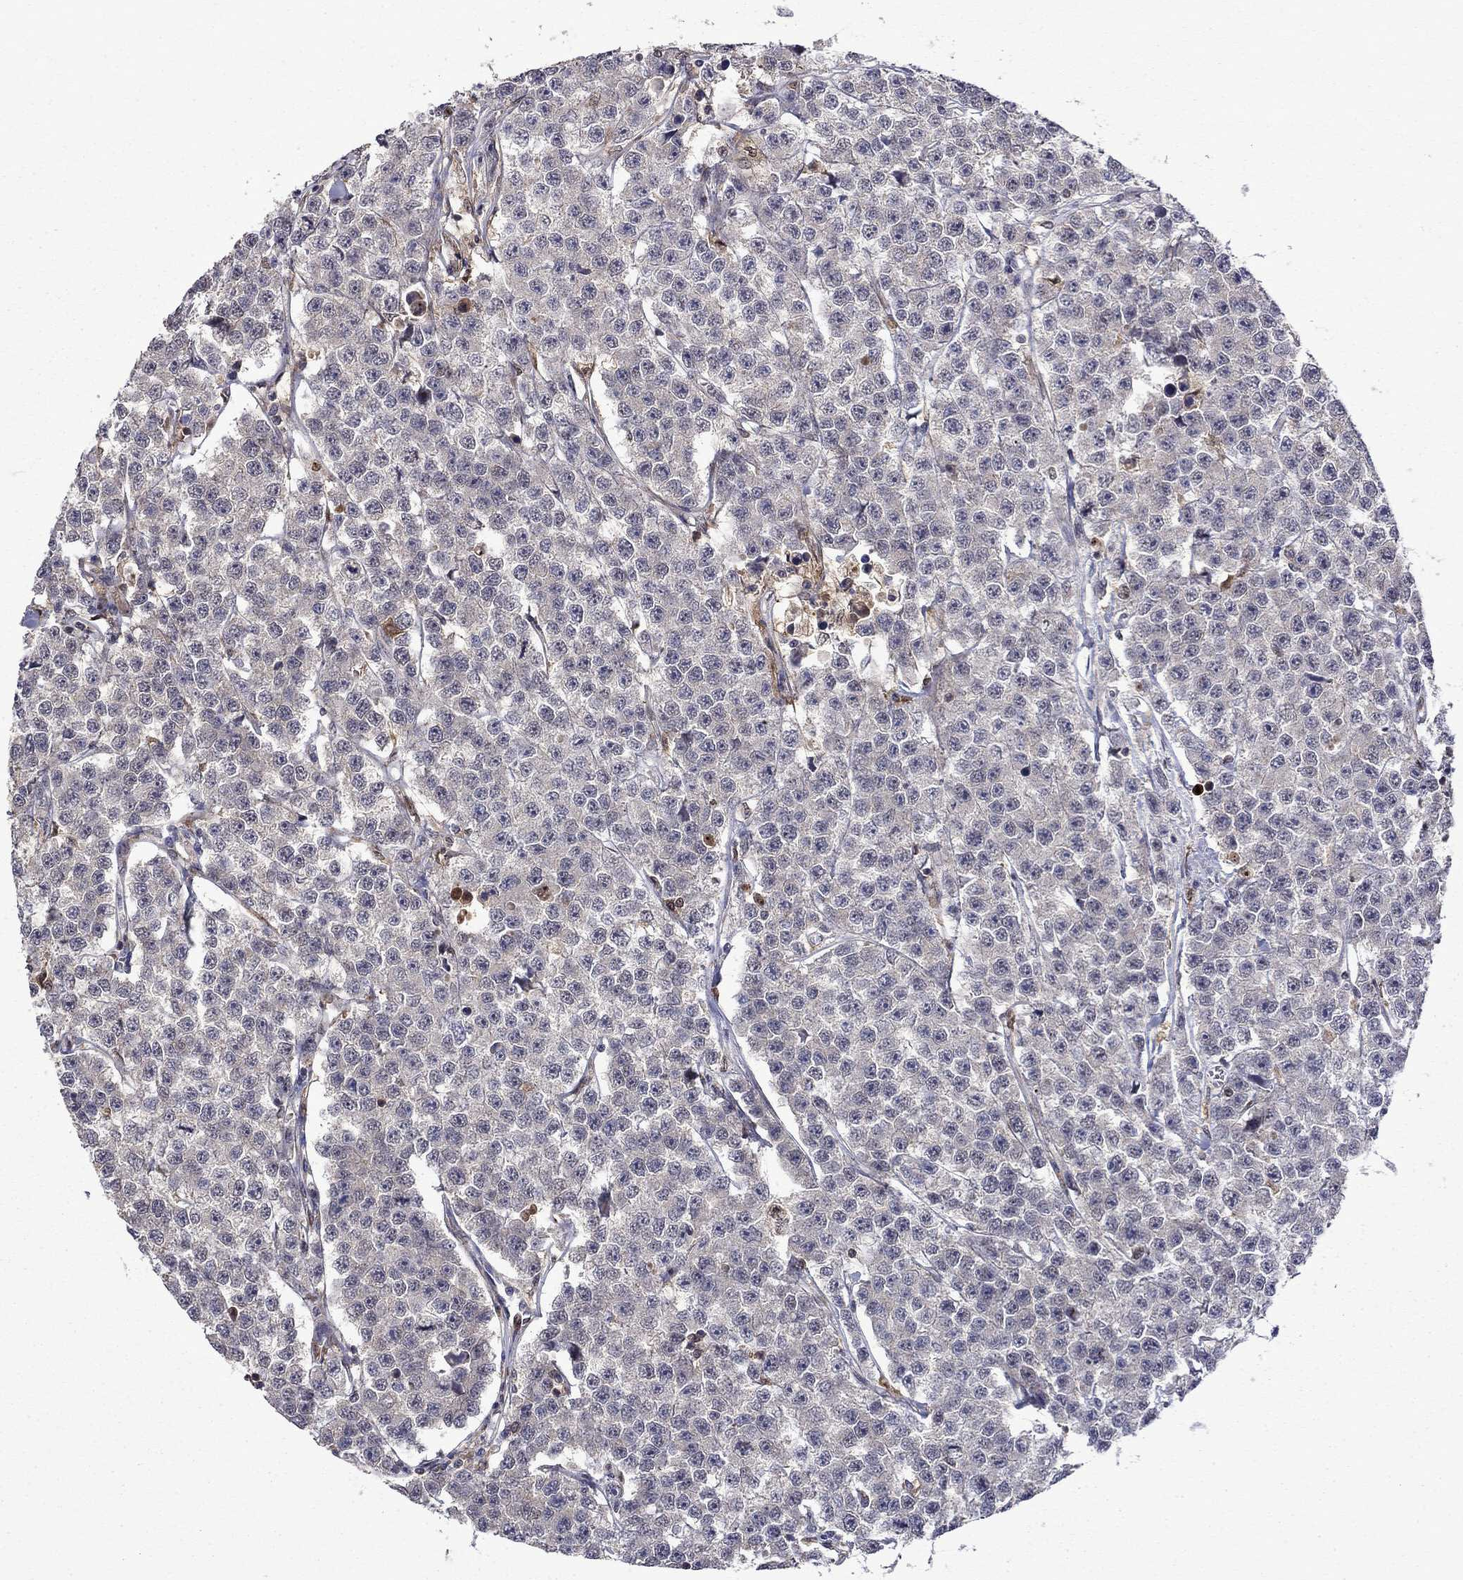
{"staining": {"intensity": "negative", "quantity": "none", "location": "none"}, "tissue": "testis cancer", "cell_type": "Tumor cells", "image_type": "cancer", "snomed": [{"axis": "morphology", "description": "Seminoma, NOS"}, {"axis": "topography", "description": "Testis"}], "caption": "Immunohistochemistry (IHC) image of human testis seminoma stained for a protein (brown), which reveals no positivity in tumor cells.", "gene": "TPMT", "patient": {"sex": "male", "age": 59}}